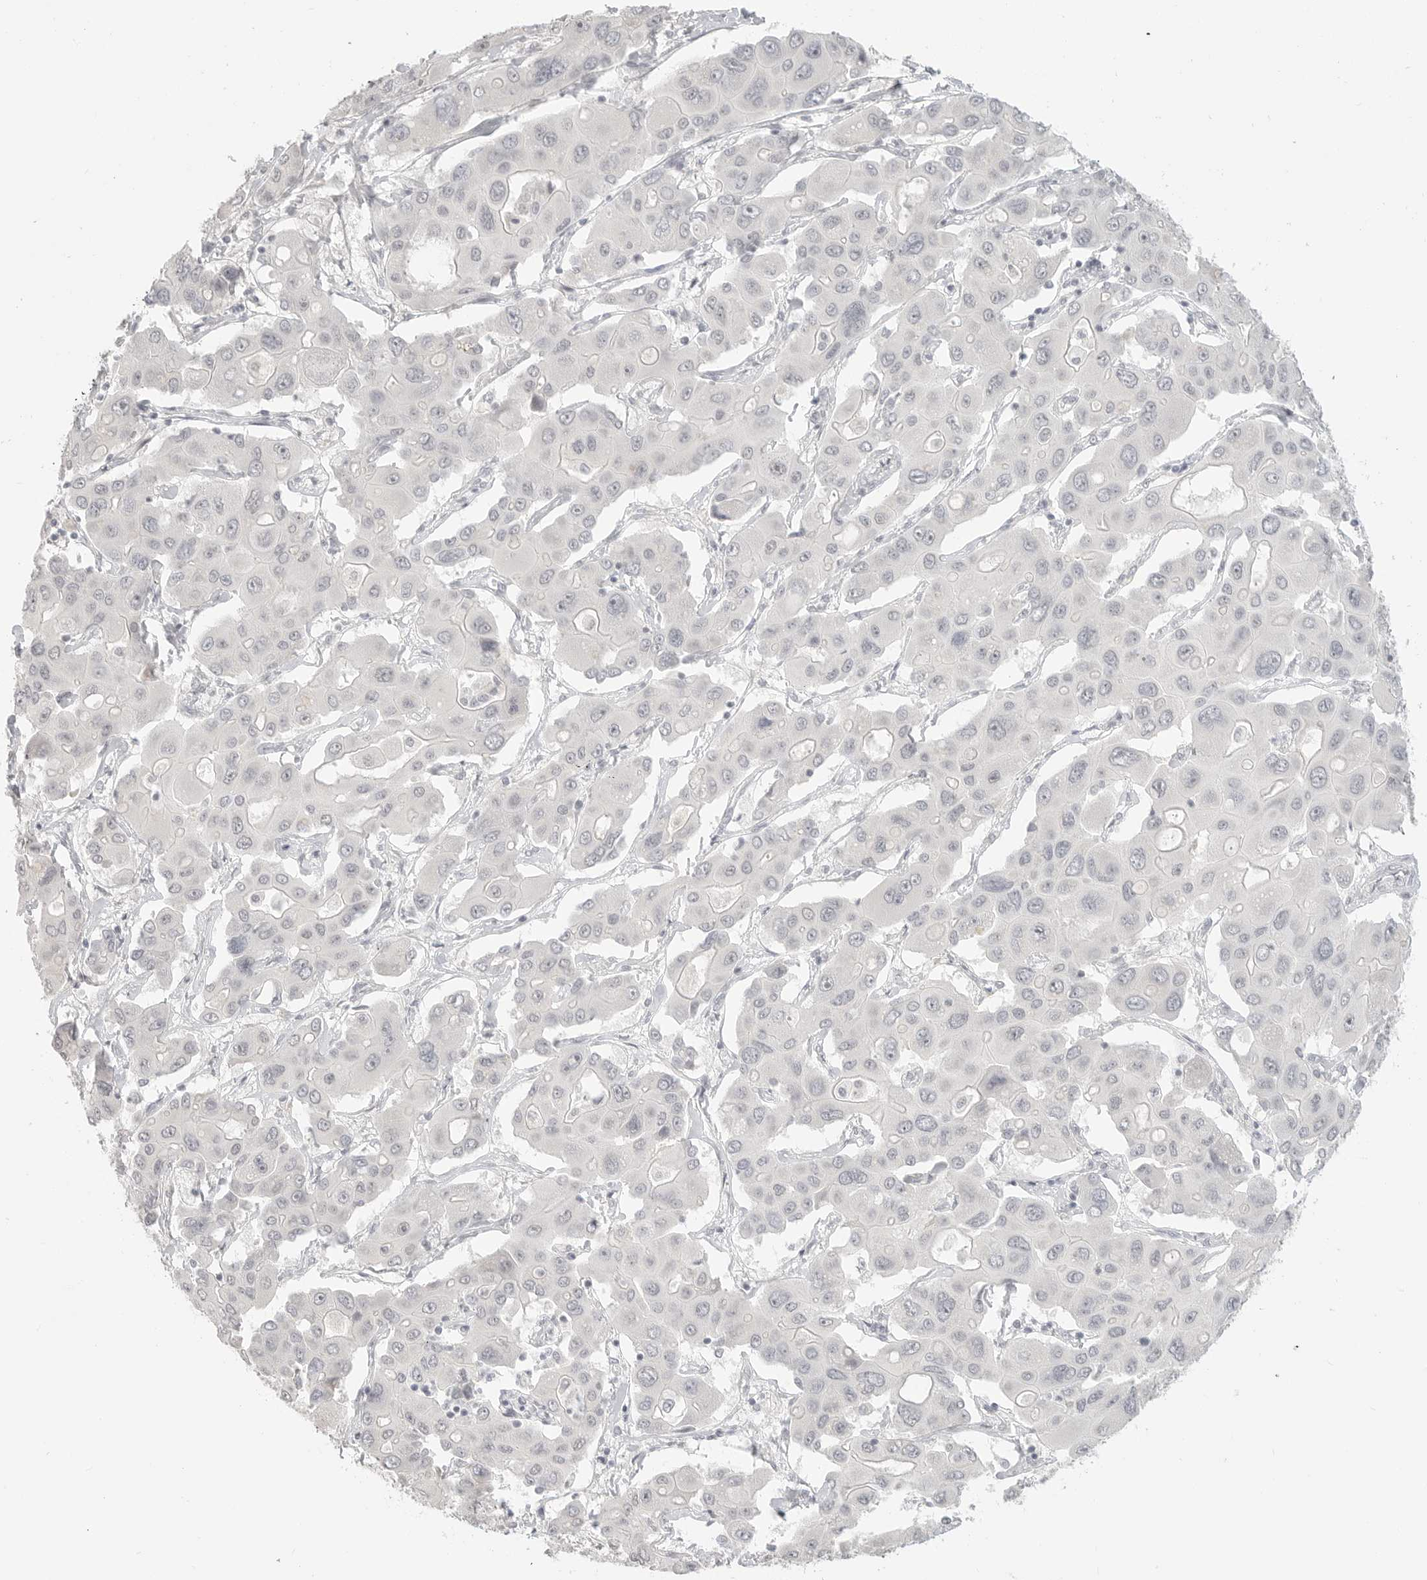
{"staining": {"intensity": "negative", "quantity": "none", "location": "none"}, "tissue": "liver cancer", "cell_type": "Tumor cells", "image_type": "cancer", "snomed": [{"axis": "morphology", "description": "Cholangiocarcinoma"}, {"axis": "topography", "description": "Liver"}], "caption": "Tumor cells are negative for brown protein staining in liver cancer.", "gene": "KLK11", "patient": {"sex": "male", "age": 67}}